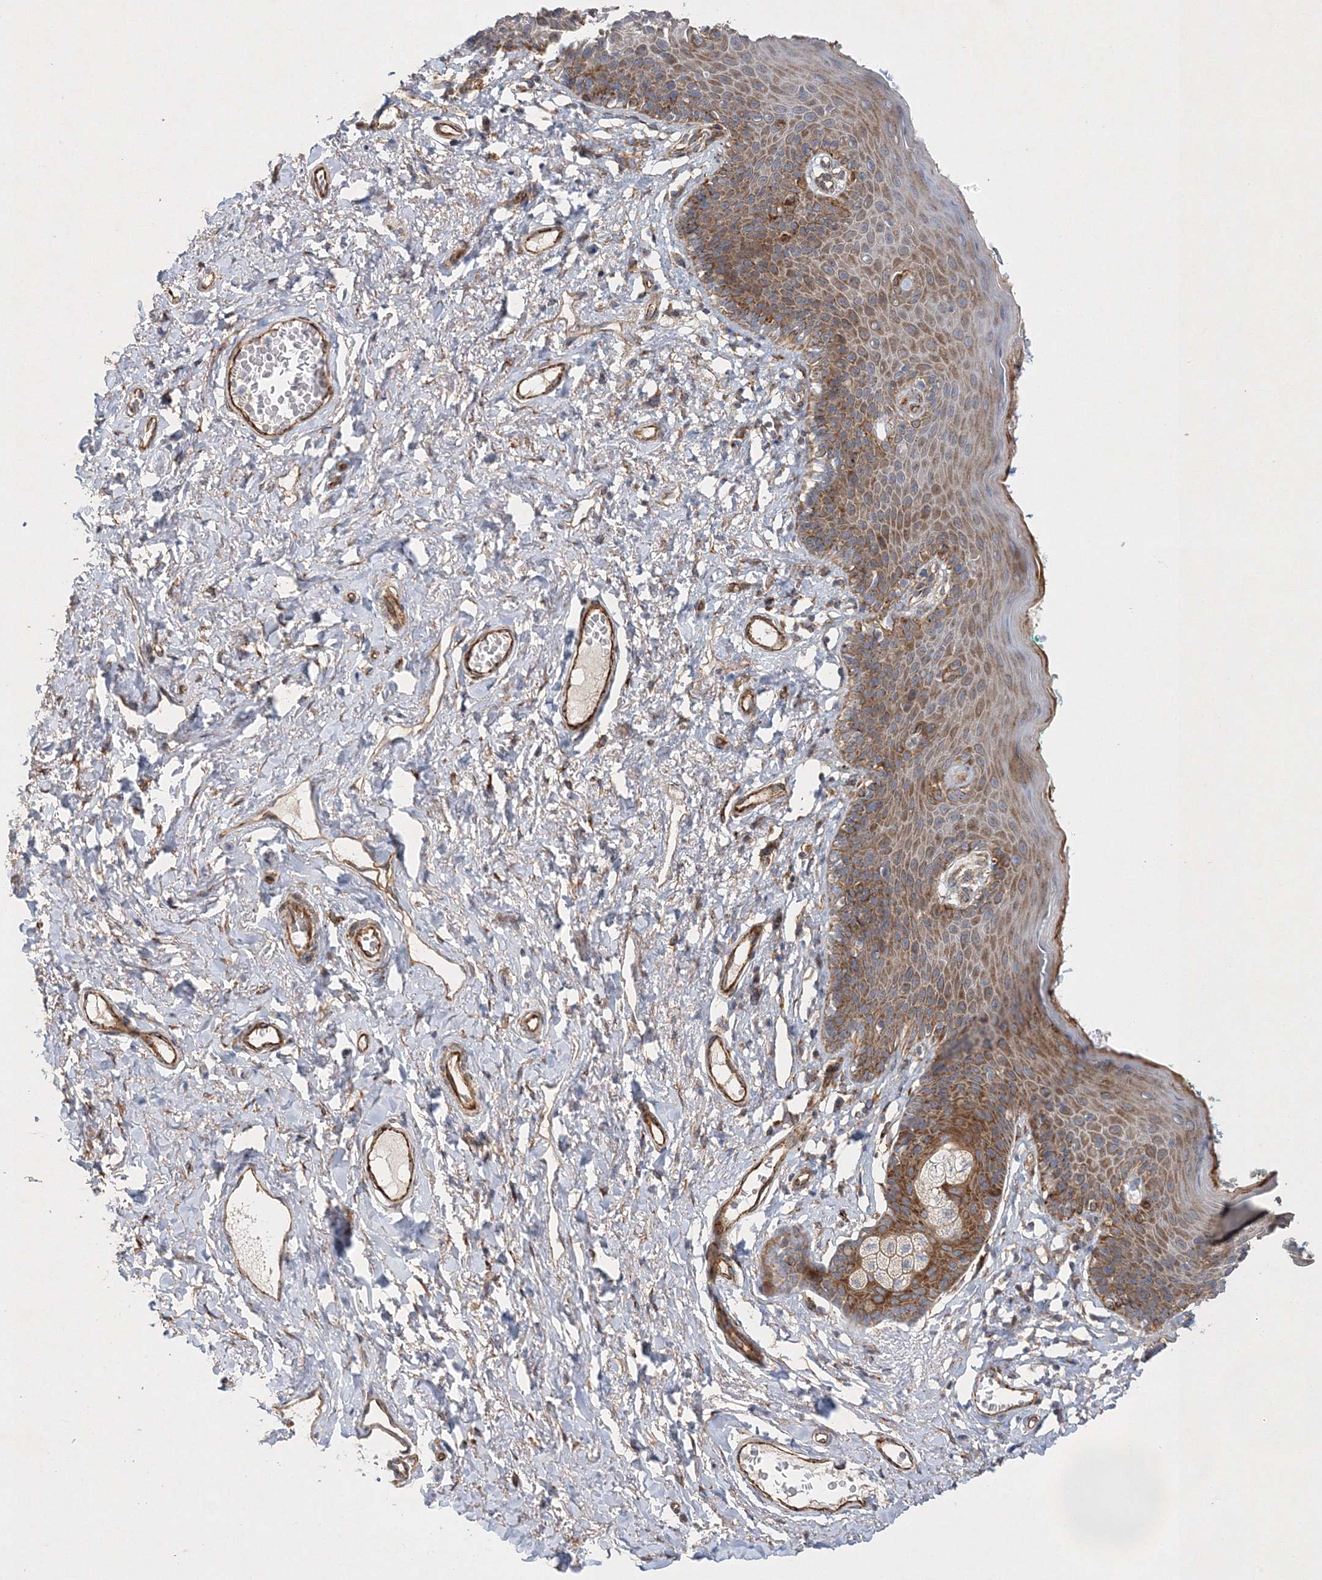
{"staining": {"intensity": "moderate", "quantity": ">75%", "location": "cytoplasmic/membranous"}, "tissue": "skin", "cell_type": "Epidermal cells", "image_type": "normal", "snomed": [{"axis": "morphology", "description": "Normal tissue, NOS"}, {"axis": "topography", "description": "Vulva"}], "caption": "Protein expression analysis of unremarkable skin demonstrates moderate cytoplasmic/membranous positivity in about >75% of epidermal cells. The staining was performed using DAB, with brown indicating positive protein expression. Nuclei are stained blue with hematoxylin.", "gene": "ZFYVE16", "patient": {"sex": "female", "age": 66}}